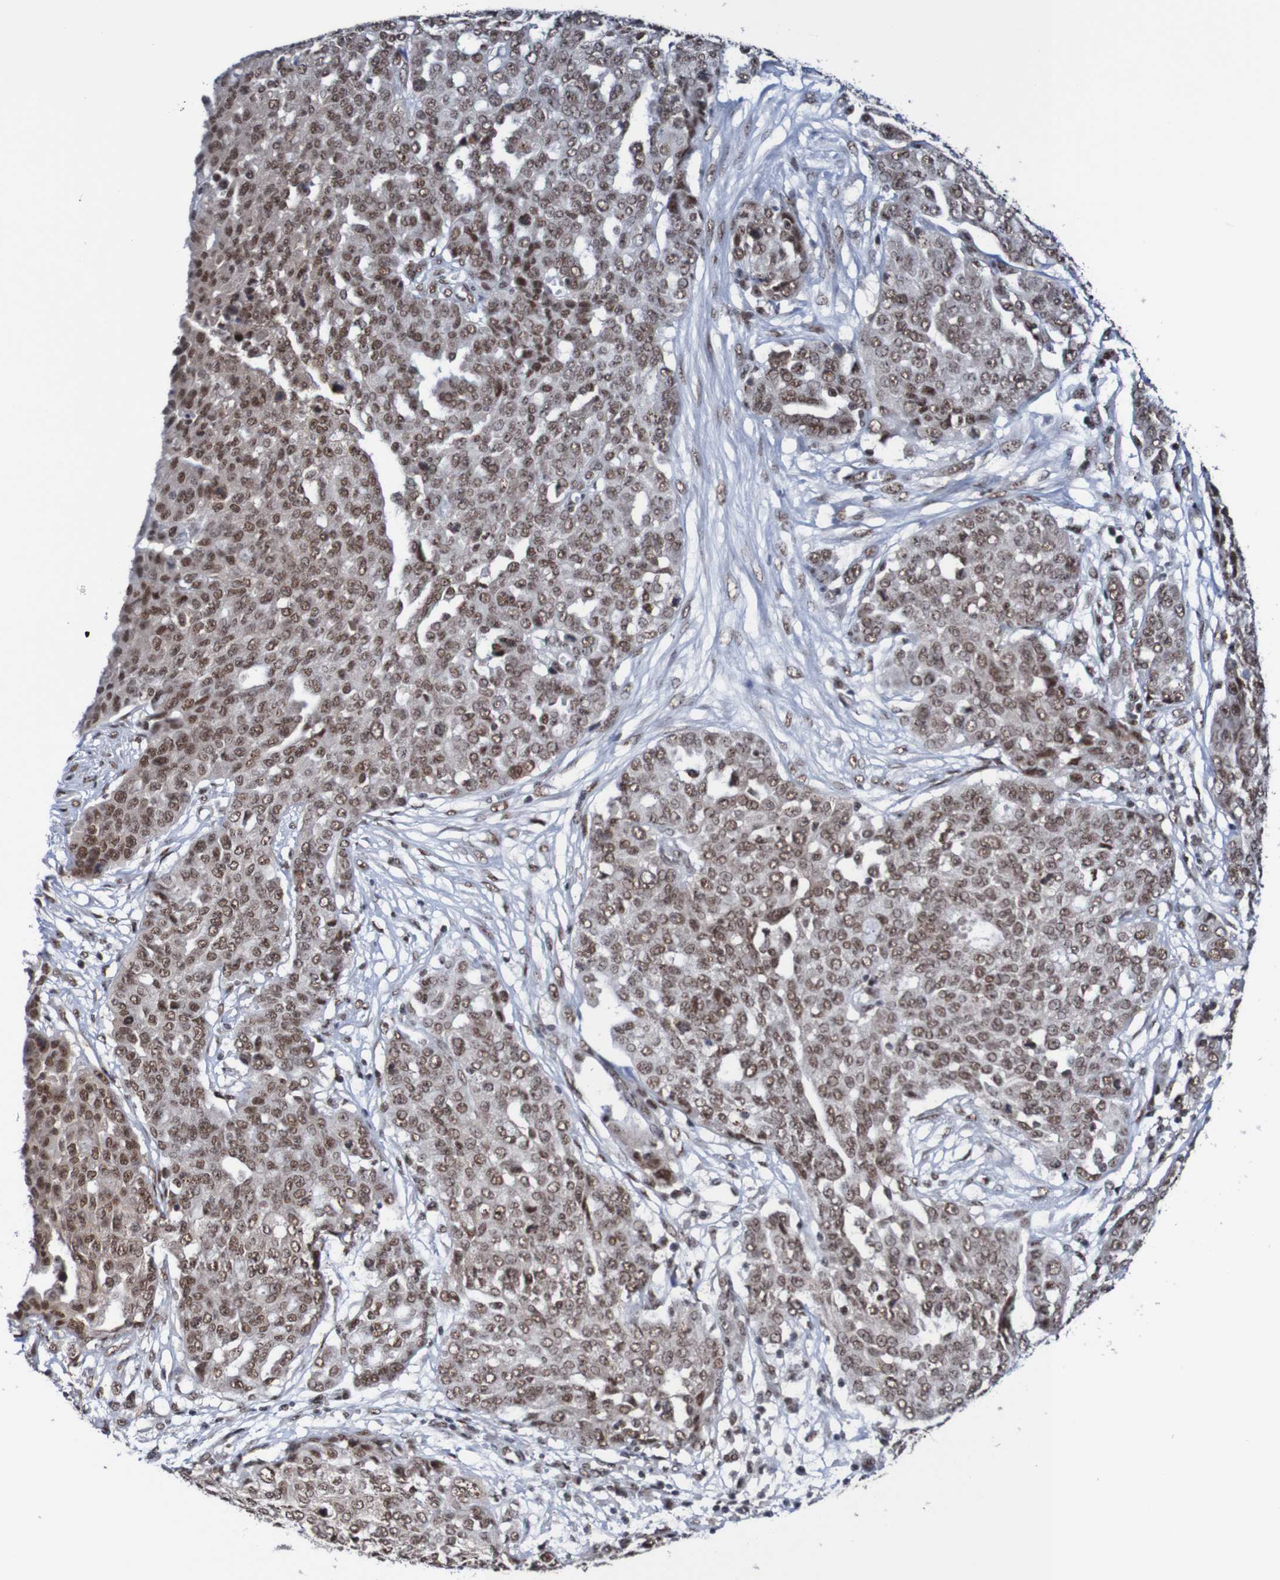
{"staining": {"intensity": "moderate", "quantity": ">75%", "location": "cytoplasmic/membranous,nuclear"}, "tissue": "ovarian cancer", "cell_type": "Tumor cells", "image_type": "cancer", "snomed": [{"axis": "morphology", "description": "Cystadenocarcinoma, serous, NOS"}, {"axis": "topography", "description": "Soft tissue"}, {"axis": "topography", "description": "Ovary"}], "caption": "IHC (DAB) staining of human ovarian cancer displays moderate cytoplasmic/membranous and nuclear protein staining in about >75% of tumor cells.", "gene": "CDC5L", "patient": {"sex": "female", "age": 57}}